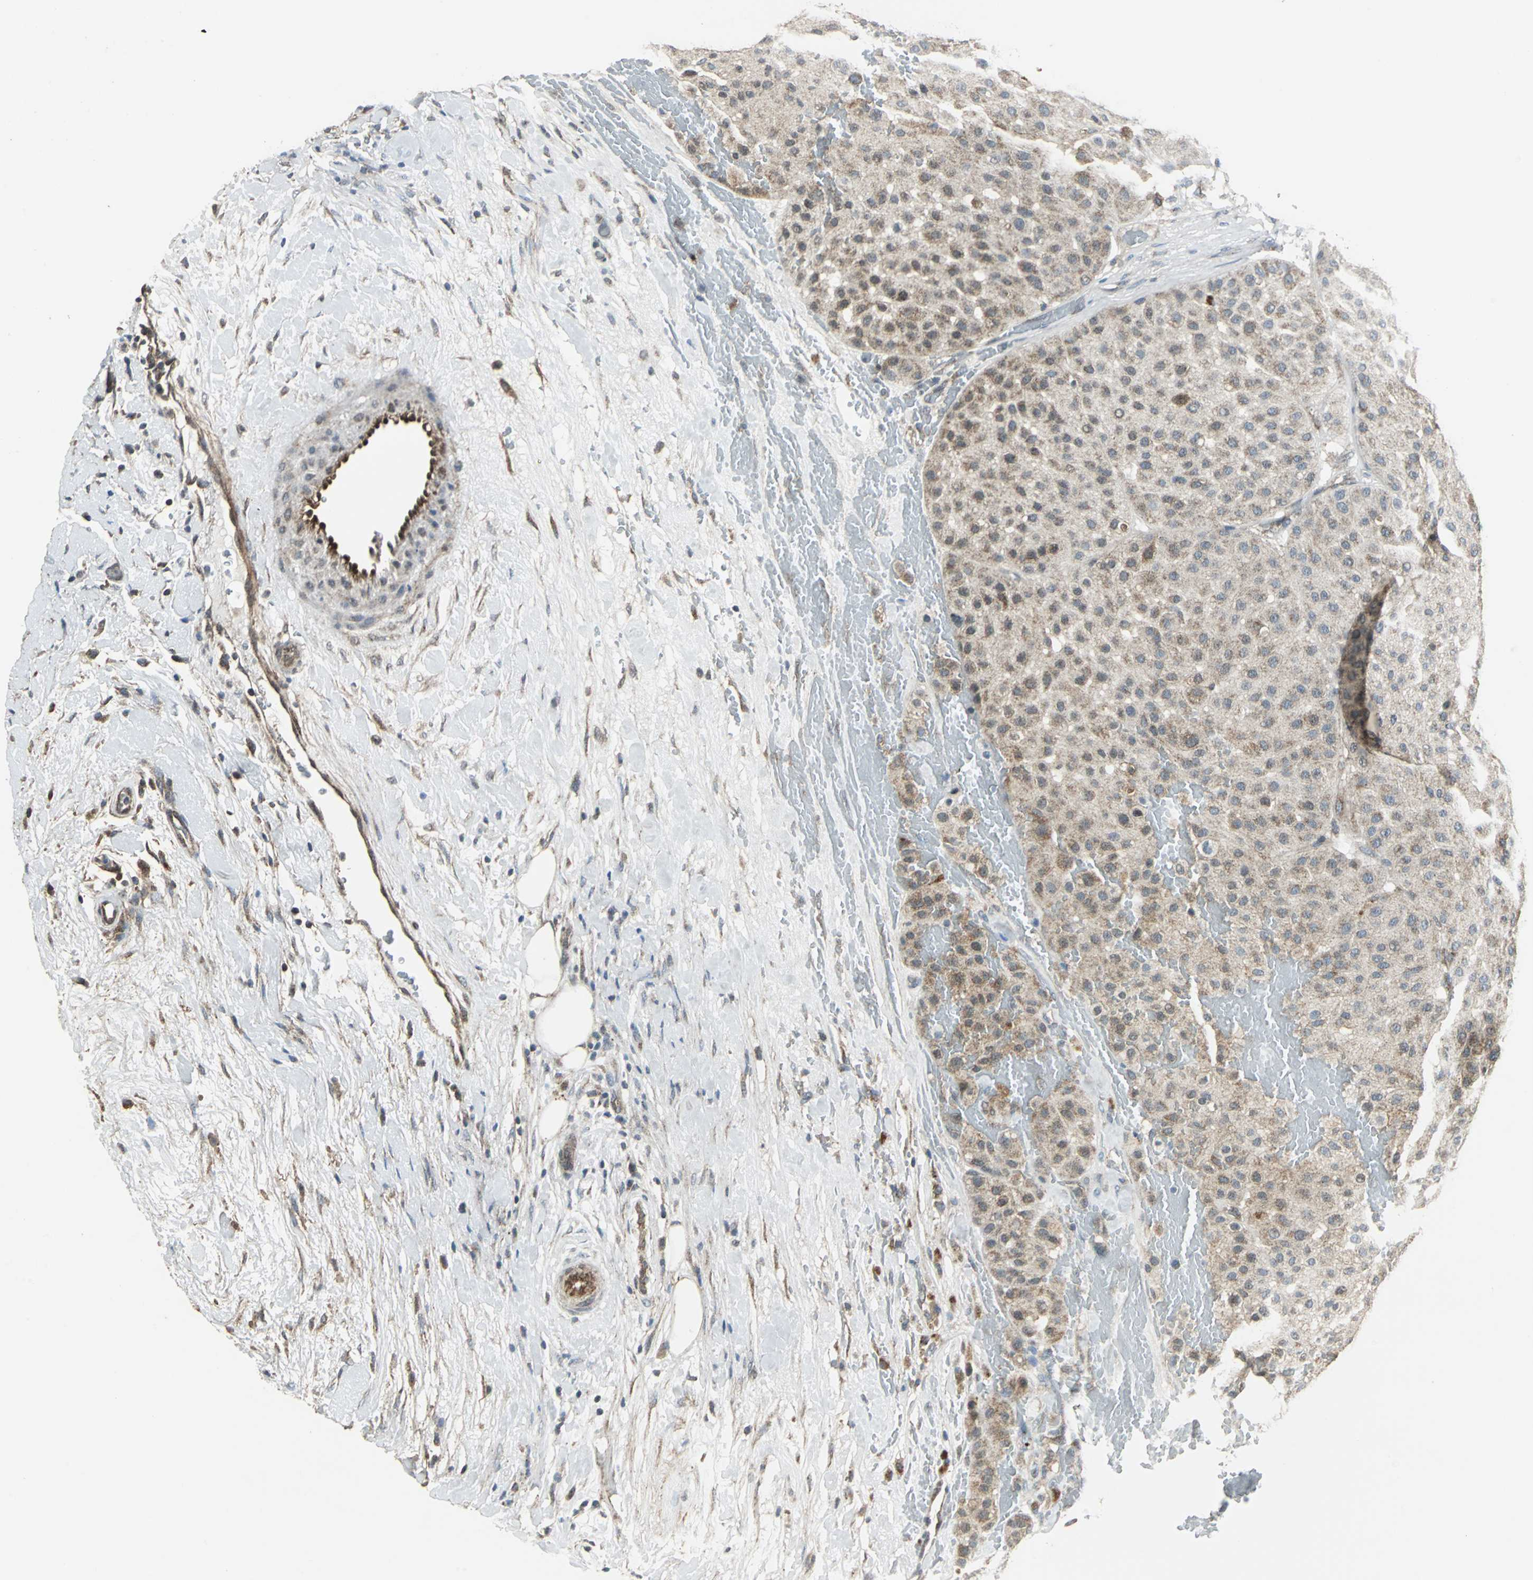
{"staining": {"intensity": "weak", "quantity": ">75%", "location": "cytoplasmic/membranous"}, "tissue": "melanoma", "cell_type": "Tumor cells", "image_type": "cancer", "snomed": [{"axis": "morphology", "description": "Normal tissue, NOS"}, {"axis": "morphology", "description": "Malignant melanoma, Metastatic site"}, {"axis": "topography", "description": "Skin"}], "caption": "A low amount of weak cytoplasmic/membranous staining is seen in about >75% of tumor cells in malignant melanoma (metastatic site) tissue.", "gene": "DNAJB4", "patient": {"sex": "male", "age": 41}}